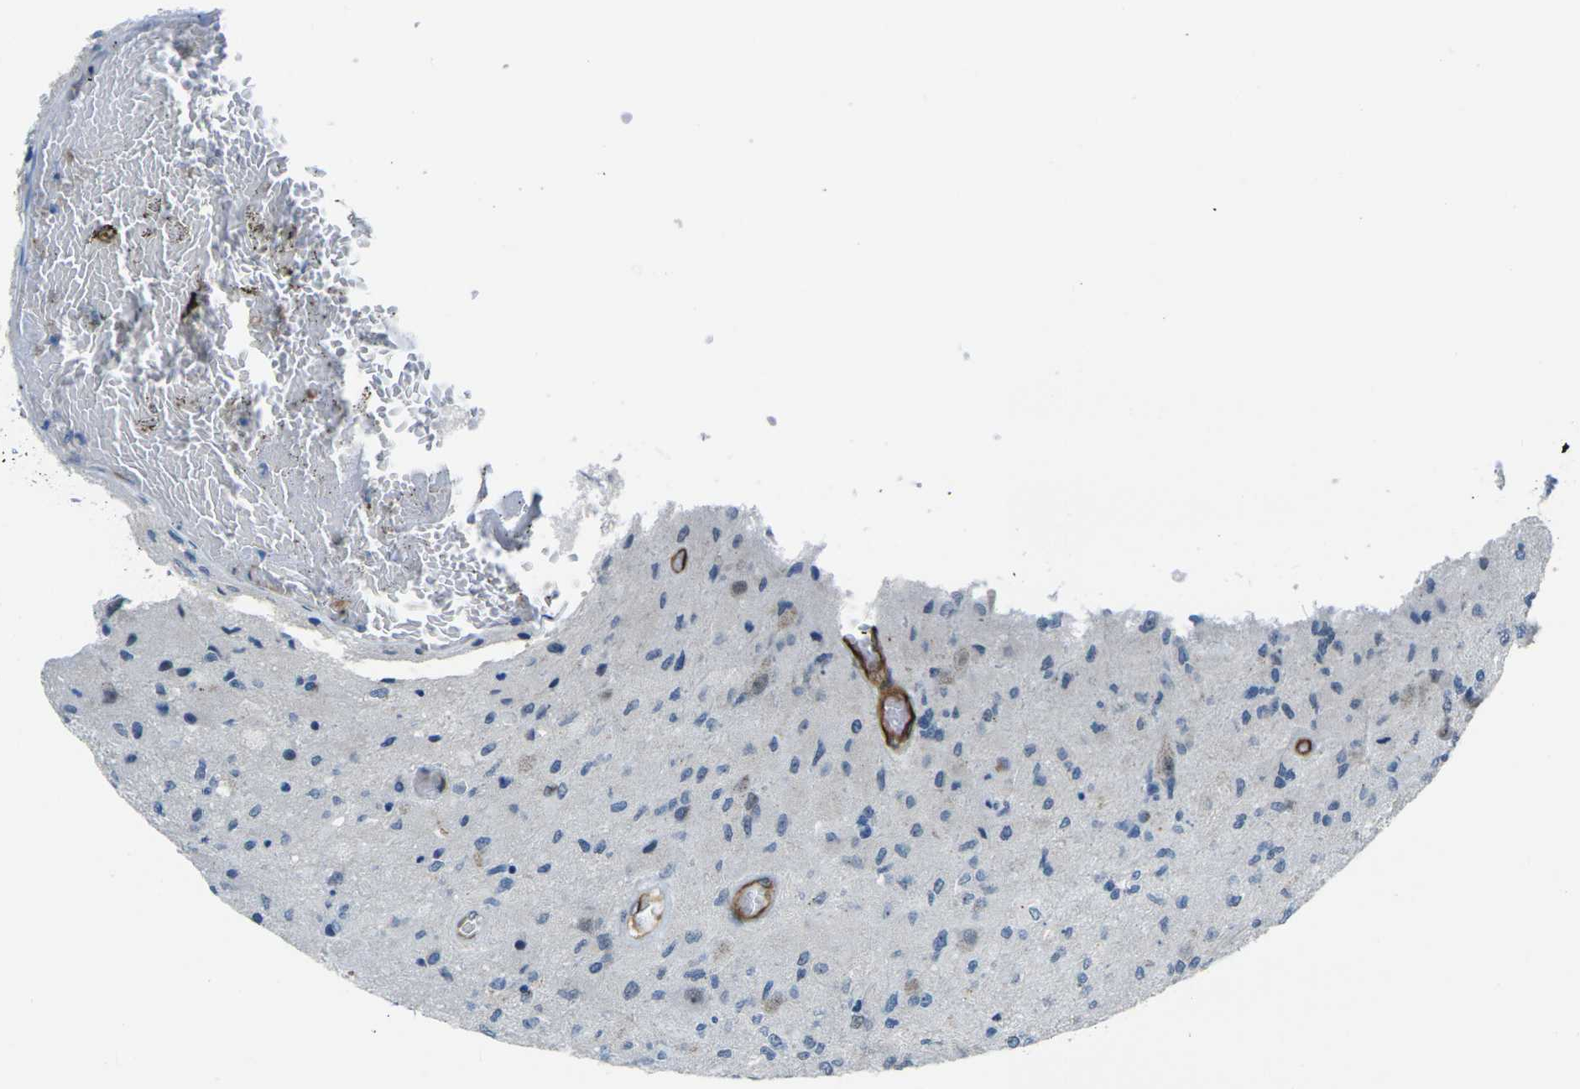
{"staining": {"intensity": "negative", "quantity": "none", "location": "none"}, "tissue": "glioma", "cell_type": "Tumor cells", "image_type": "cancer", "snomed": [{"axis": "morphology", "description": "Normal tissue, NOS"}, {"axis": "morphology", "description": "Glioma, malignant, High grade"}, {"axis": "topography", "description": "Cerebral cortex"}], "caption": "This is an IHC photomicrograph of glioma. There is no expression in tumor cells.", "gene": "HSPA12B", "patient": {"sex": "male", "age": 77}}